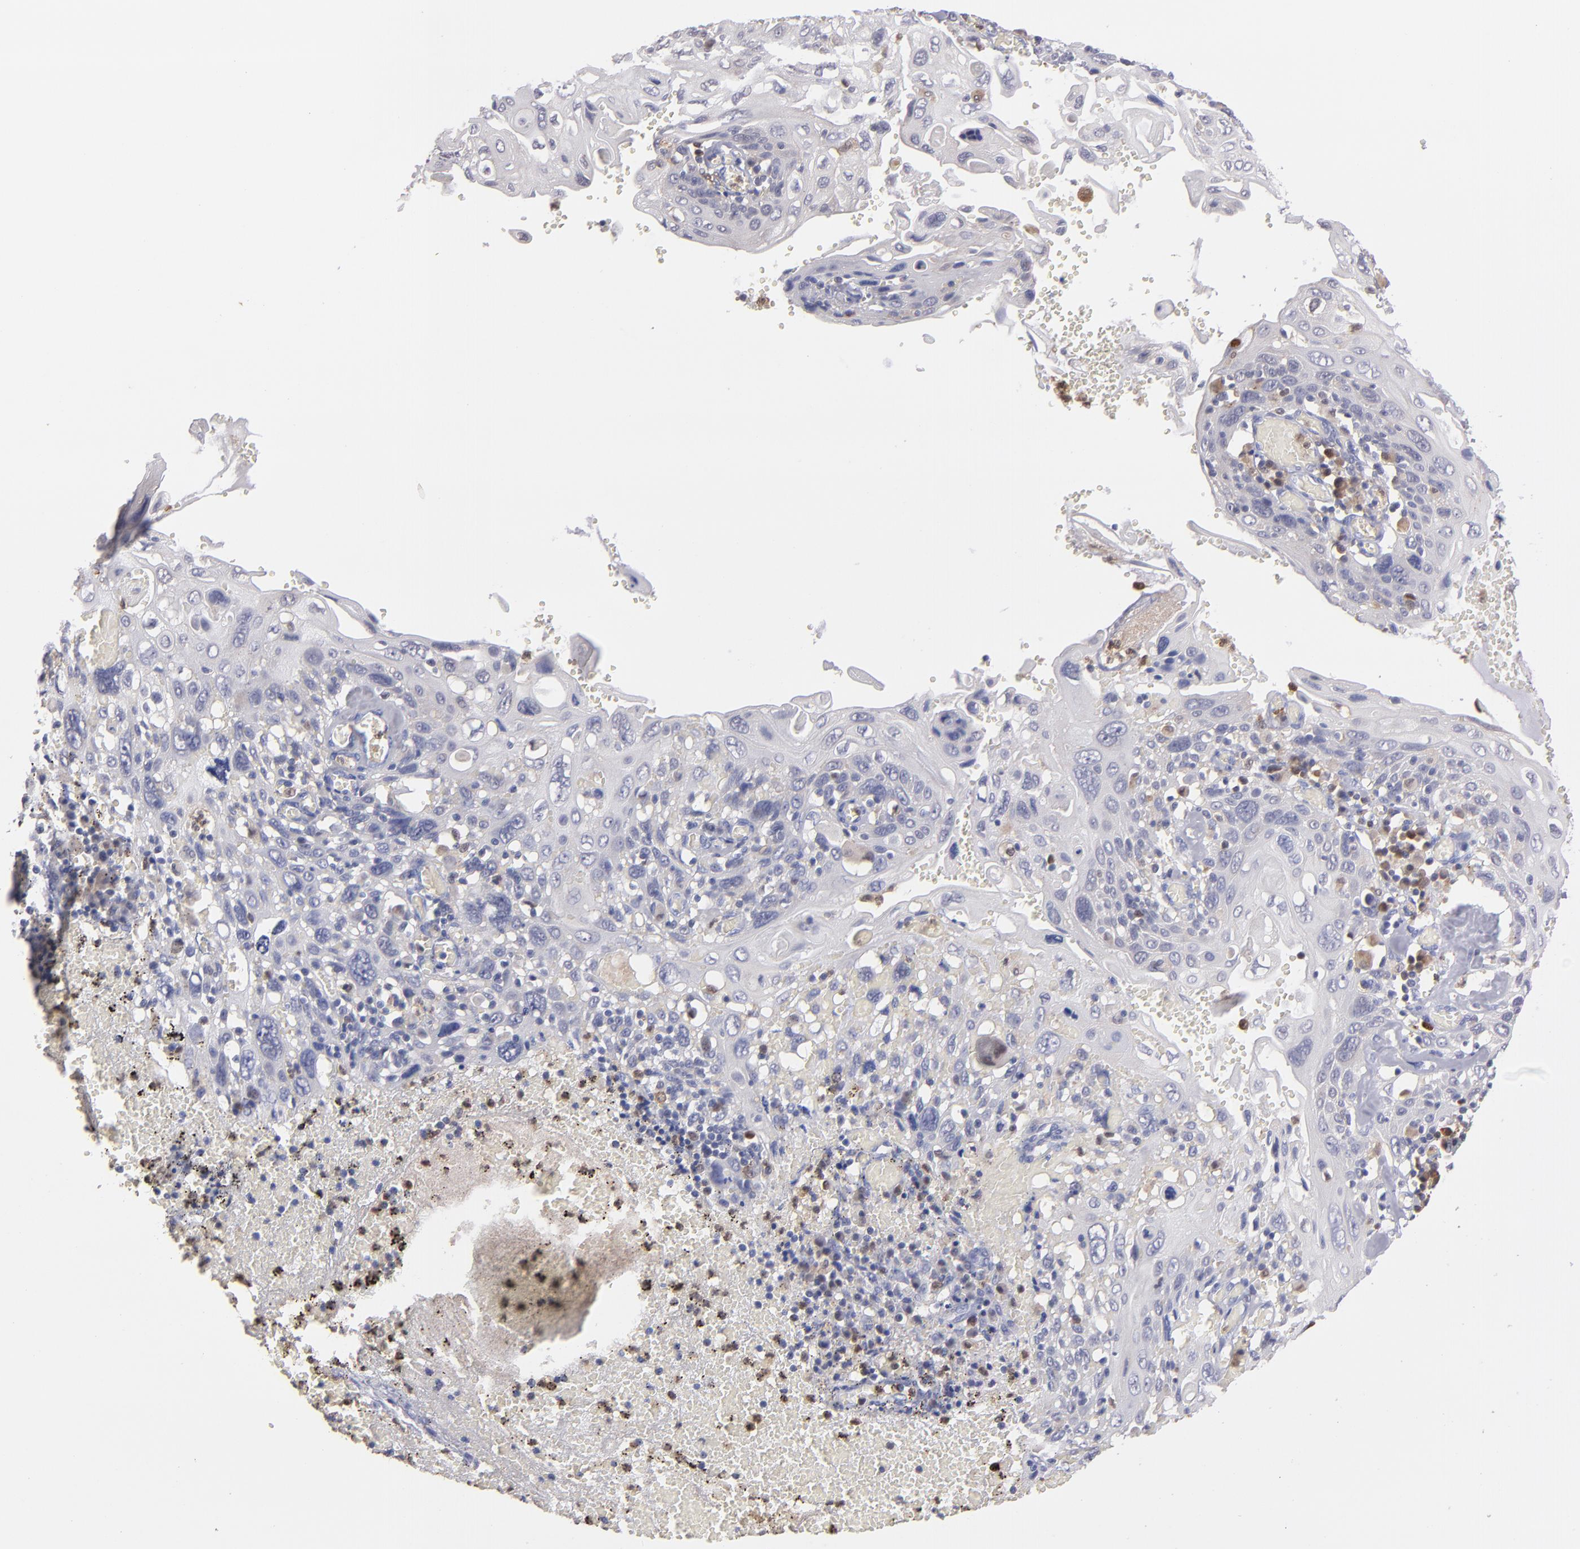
{"staining": {"intensity": "negative", "quantity": "none", "location": "none"}, "tissue": "cervical cancer", "cell_type": "Tumor cells", "image_type": "cancer", "snomed": [{"axis": "morphology", "description": "Squamous cell carcinoma, NOS"}, {"axis": "topography", "description": "Cervix"}], "caption": "IHC of cervical cancer displays no positivity in tumor cells.", "gene": "PRKCD", "patient": {"sex": "female", "age": 54}}